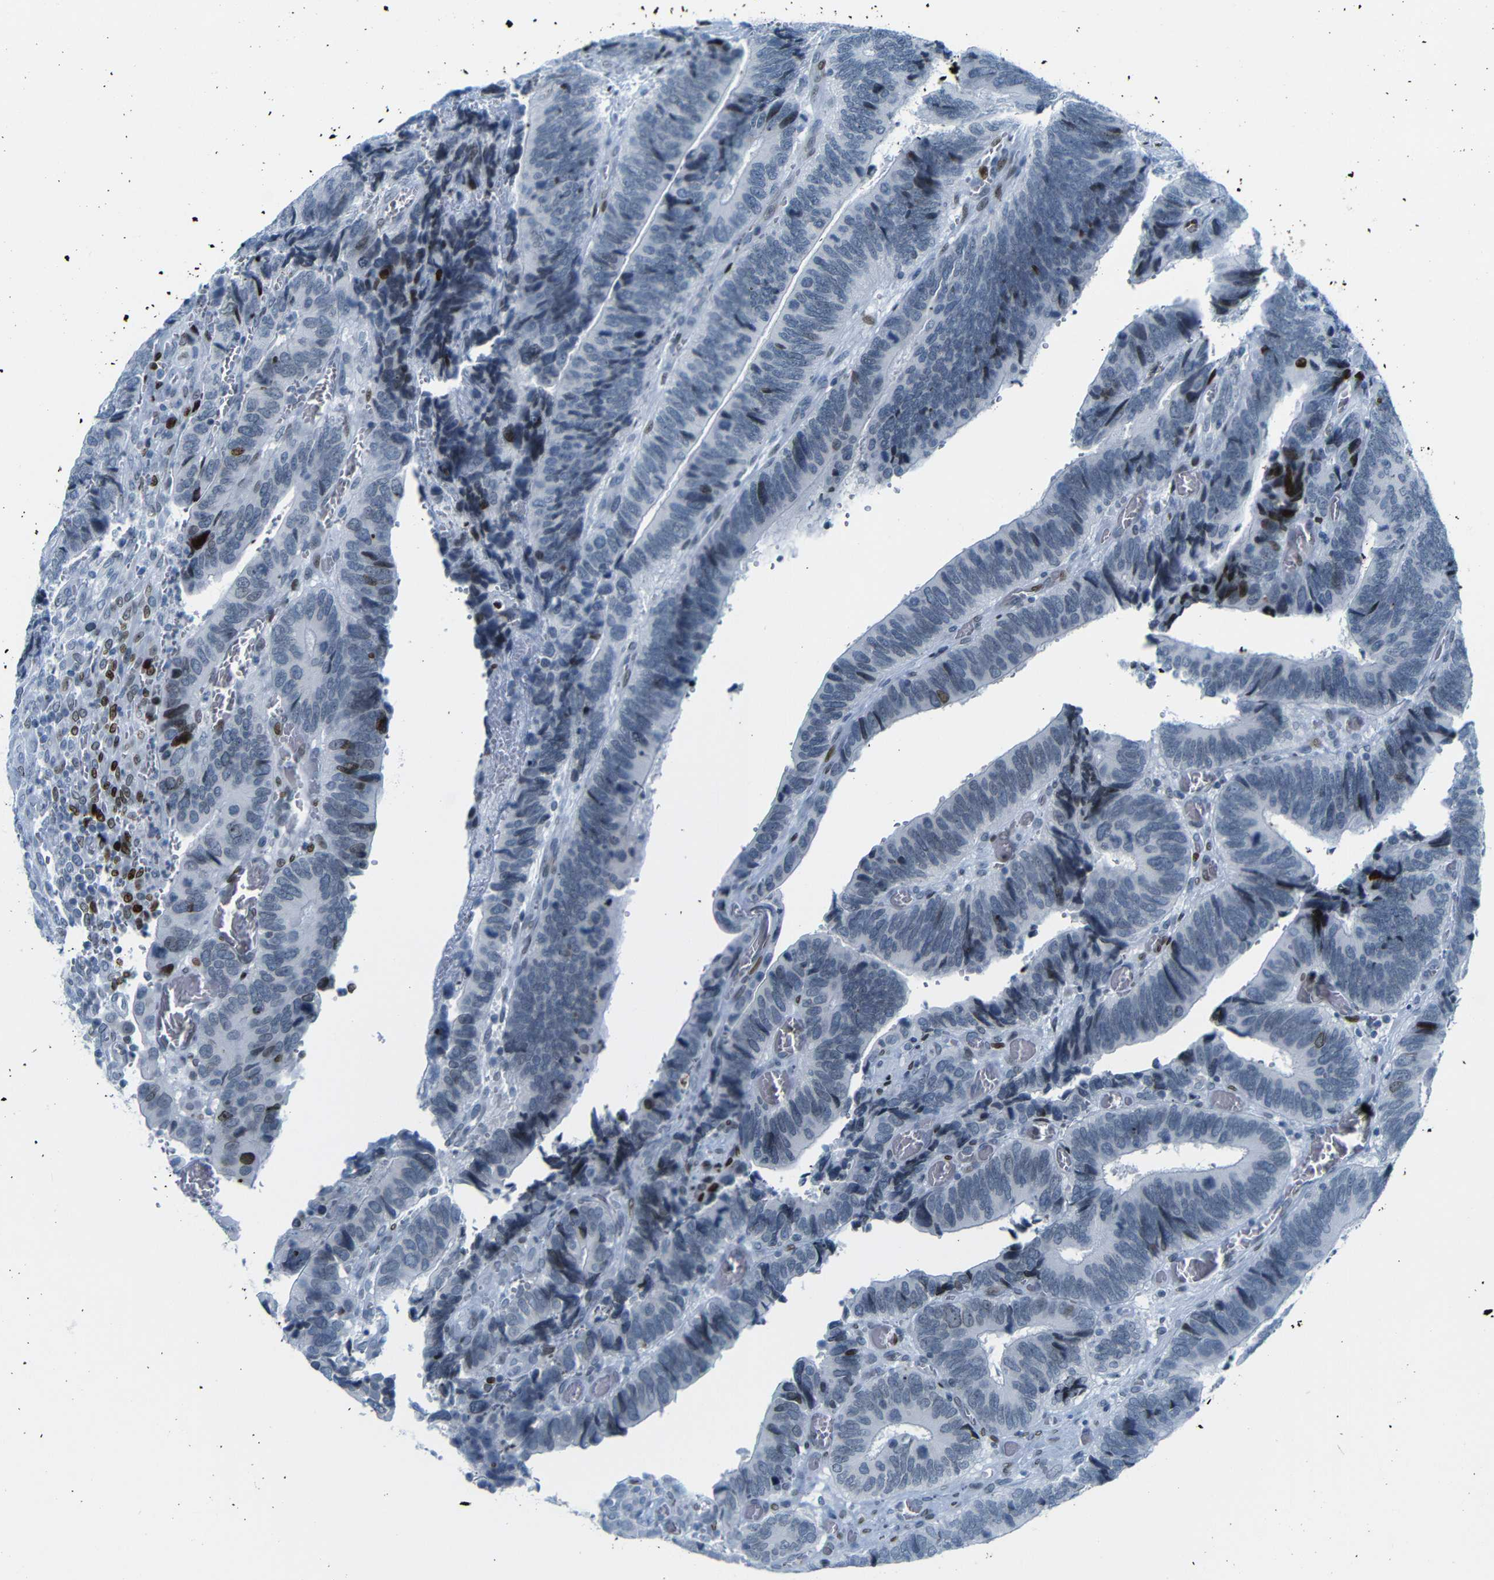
{"staining": {"intensity": "negative", "quantity": "none", "location": "none"}, "tissue": "colorectal cancer", "cell_type": "Tumor cells", "image_type": "cancer", "snomed": [{"axis": "morphology", "description": "Adenocarcinoma, NOS"}, {"axis": "topography", "description": "Colon"}], "caption": "DAB (3,3'-diaminobenzidine) immunohistochemical staining of human adenocarcinoma (colorectal) demonstrates no significant positivity in tumor cells.", "gene": "NPIPB15", "patient": {"sex": "male", "age": 72}}